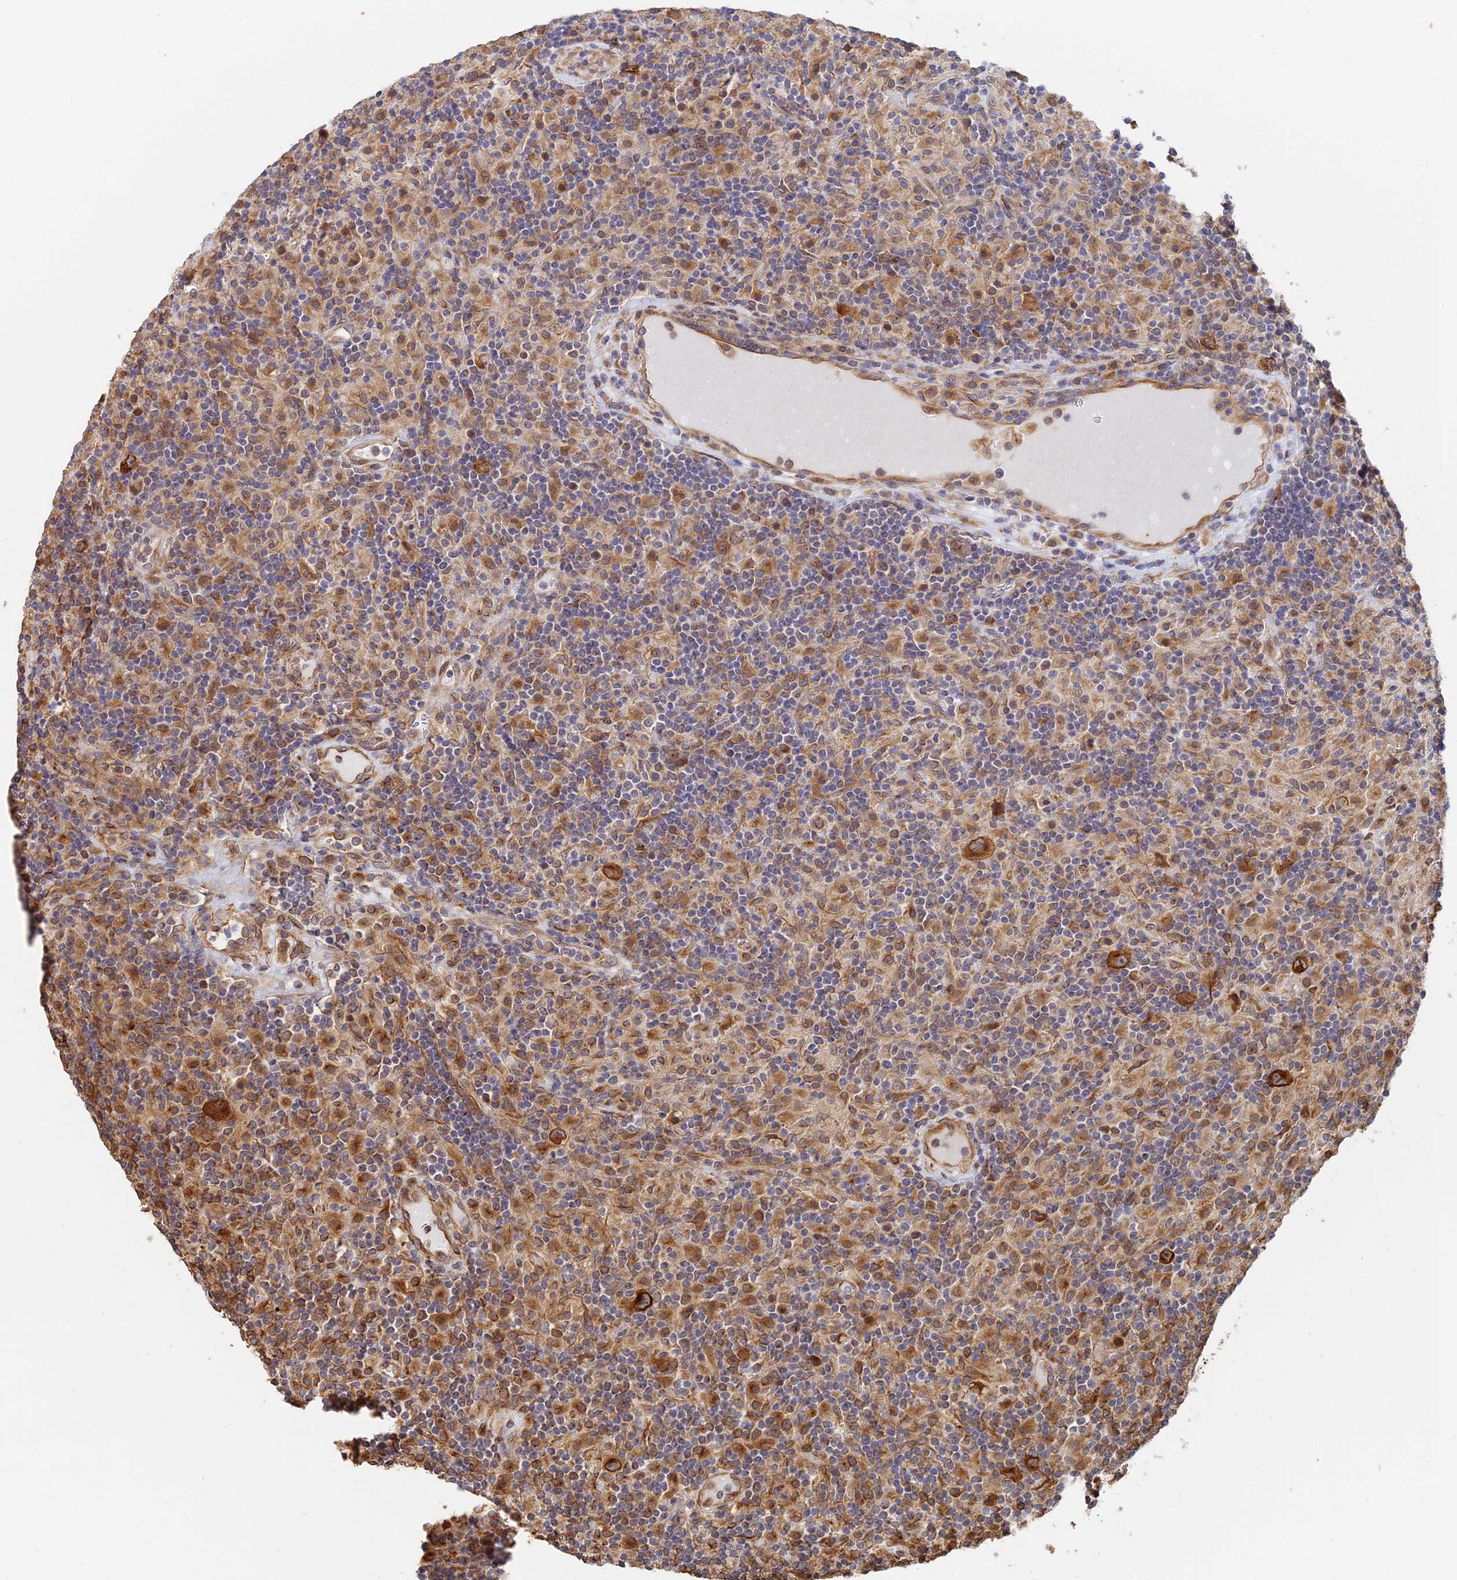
{"staining": {"intensity": "strong", "quantity": ">75%", "location": "cytoplasmic/membranous"}, "tissue": "lymphoma", "cell_type": "Tumor cells", "image_type": "cancer", "snomed": [{"axis": "morphology", "description": "Hodgkin's disease, NOS"}, {"axis": "topography", "description": "Lymph node"}], "caption": "IHC staining of lymphoma, which shows high levels of strong cytoplasmic/membranous staining in about >75% of tumor cells indicating strong cytoplasmic/membranous protein expression. The staining was performed using DAB (brown) for protein detection and nuclei were counterstained in hematoxylin (blue).", "gene": "WBP11", "patient": {"sex": "male", "age": 70}}